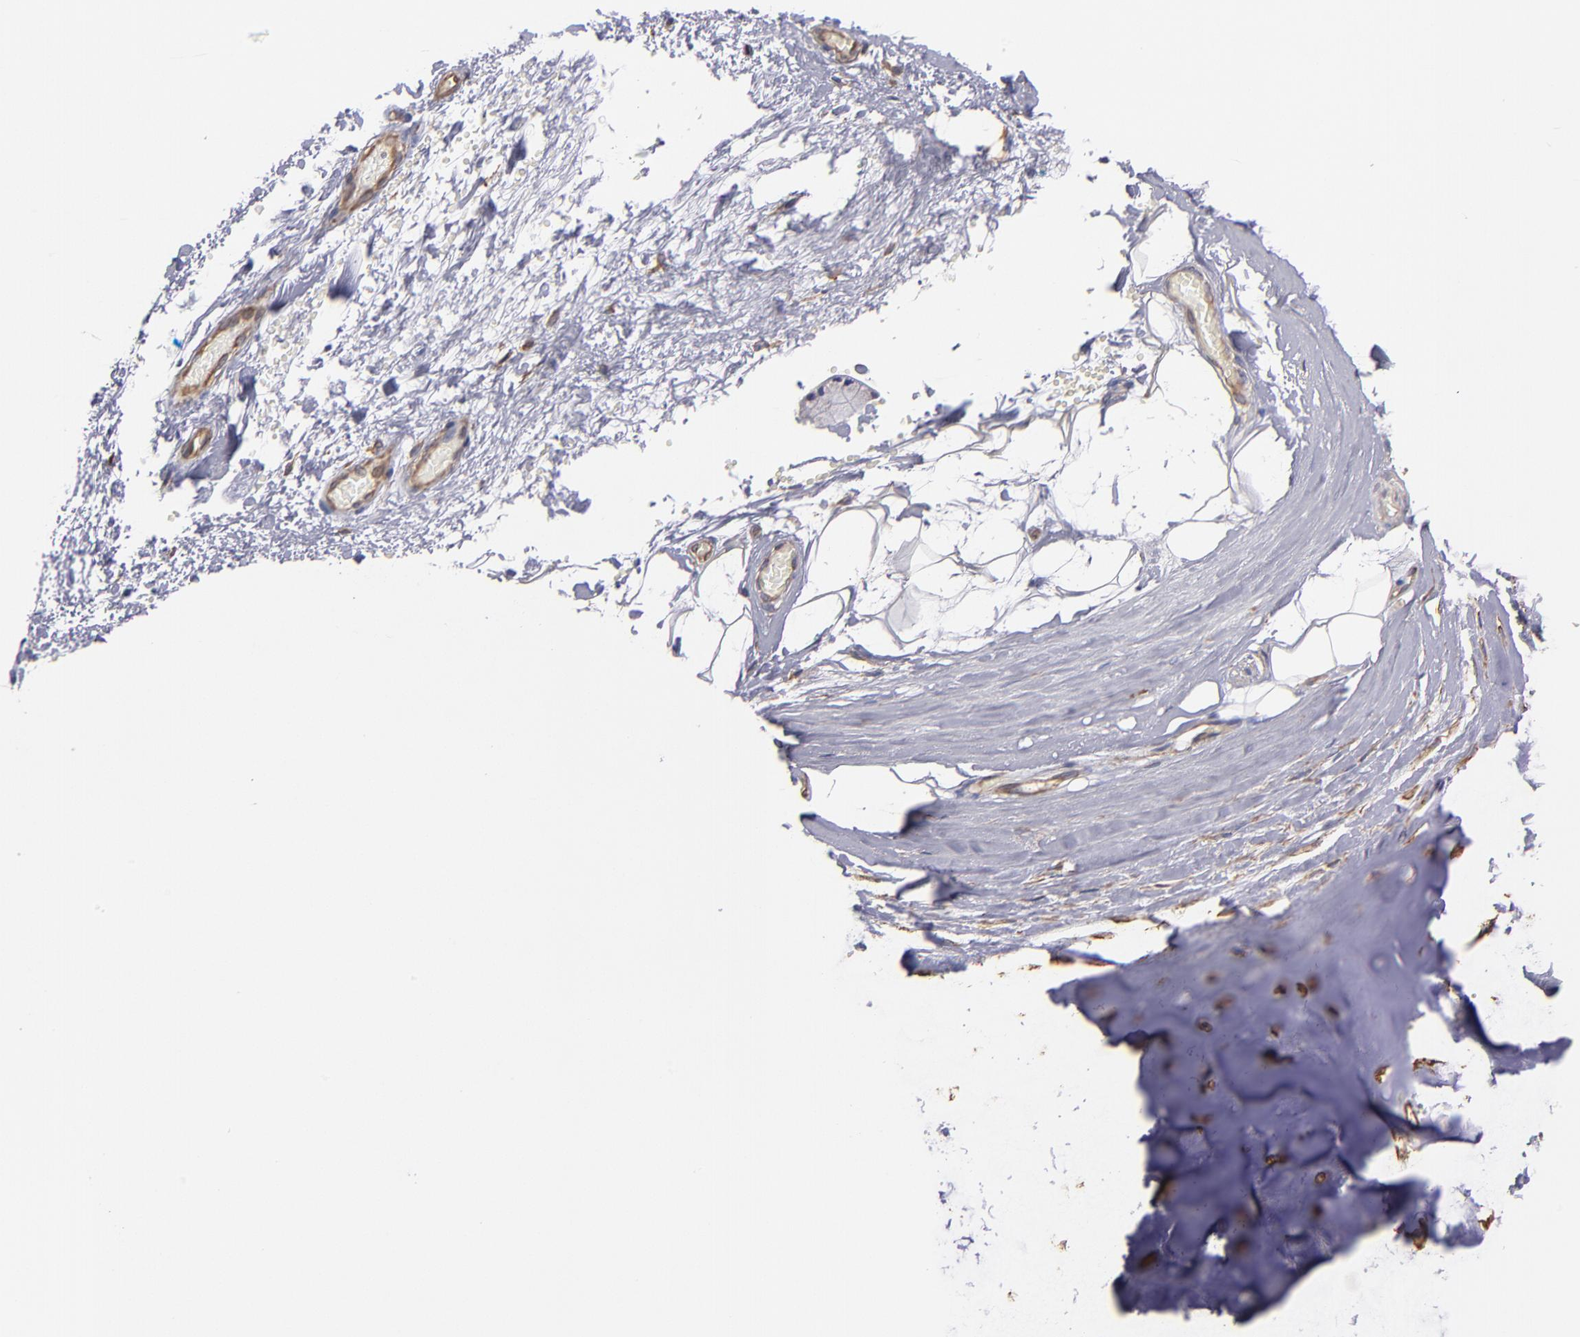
{"staining": {"intensity": "moderate", "quantity": "<25%", "location": "cytoplasmic/membranous,nuclear"}, "tissue": "nasopharynx", "cell_type": "Respiratory epithelial cells", "image_type": "normal", "snomed": [{"axis": "morphology", "description": "Normal tissue, NOS"}, {"axis": "topography", "description": "Nasopharynx"}], "caption": "Protein analysis of normal nasopharynx reveals moderate cytoplasmic/membranous,nuclear staining in approximately <25% of respiratory epithelial cells. The staining was performed using DAB, with brown indicating positive protein expression. Nuclei are stained blue with hematoxylin.", "gene": "ABCC1", "patient": {"sex": "male", "age": 56}}